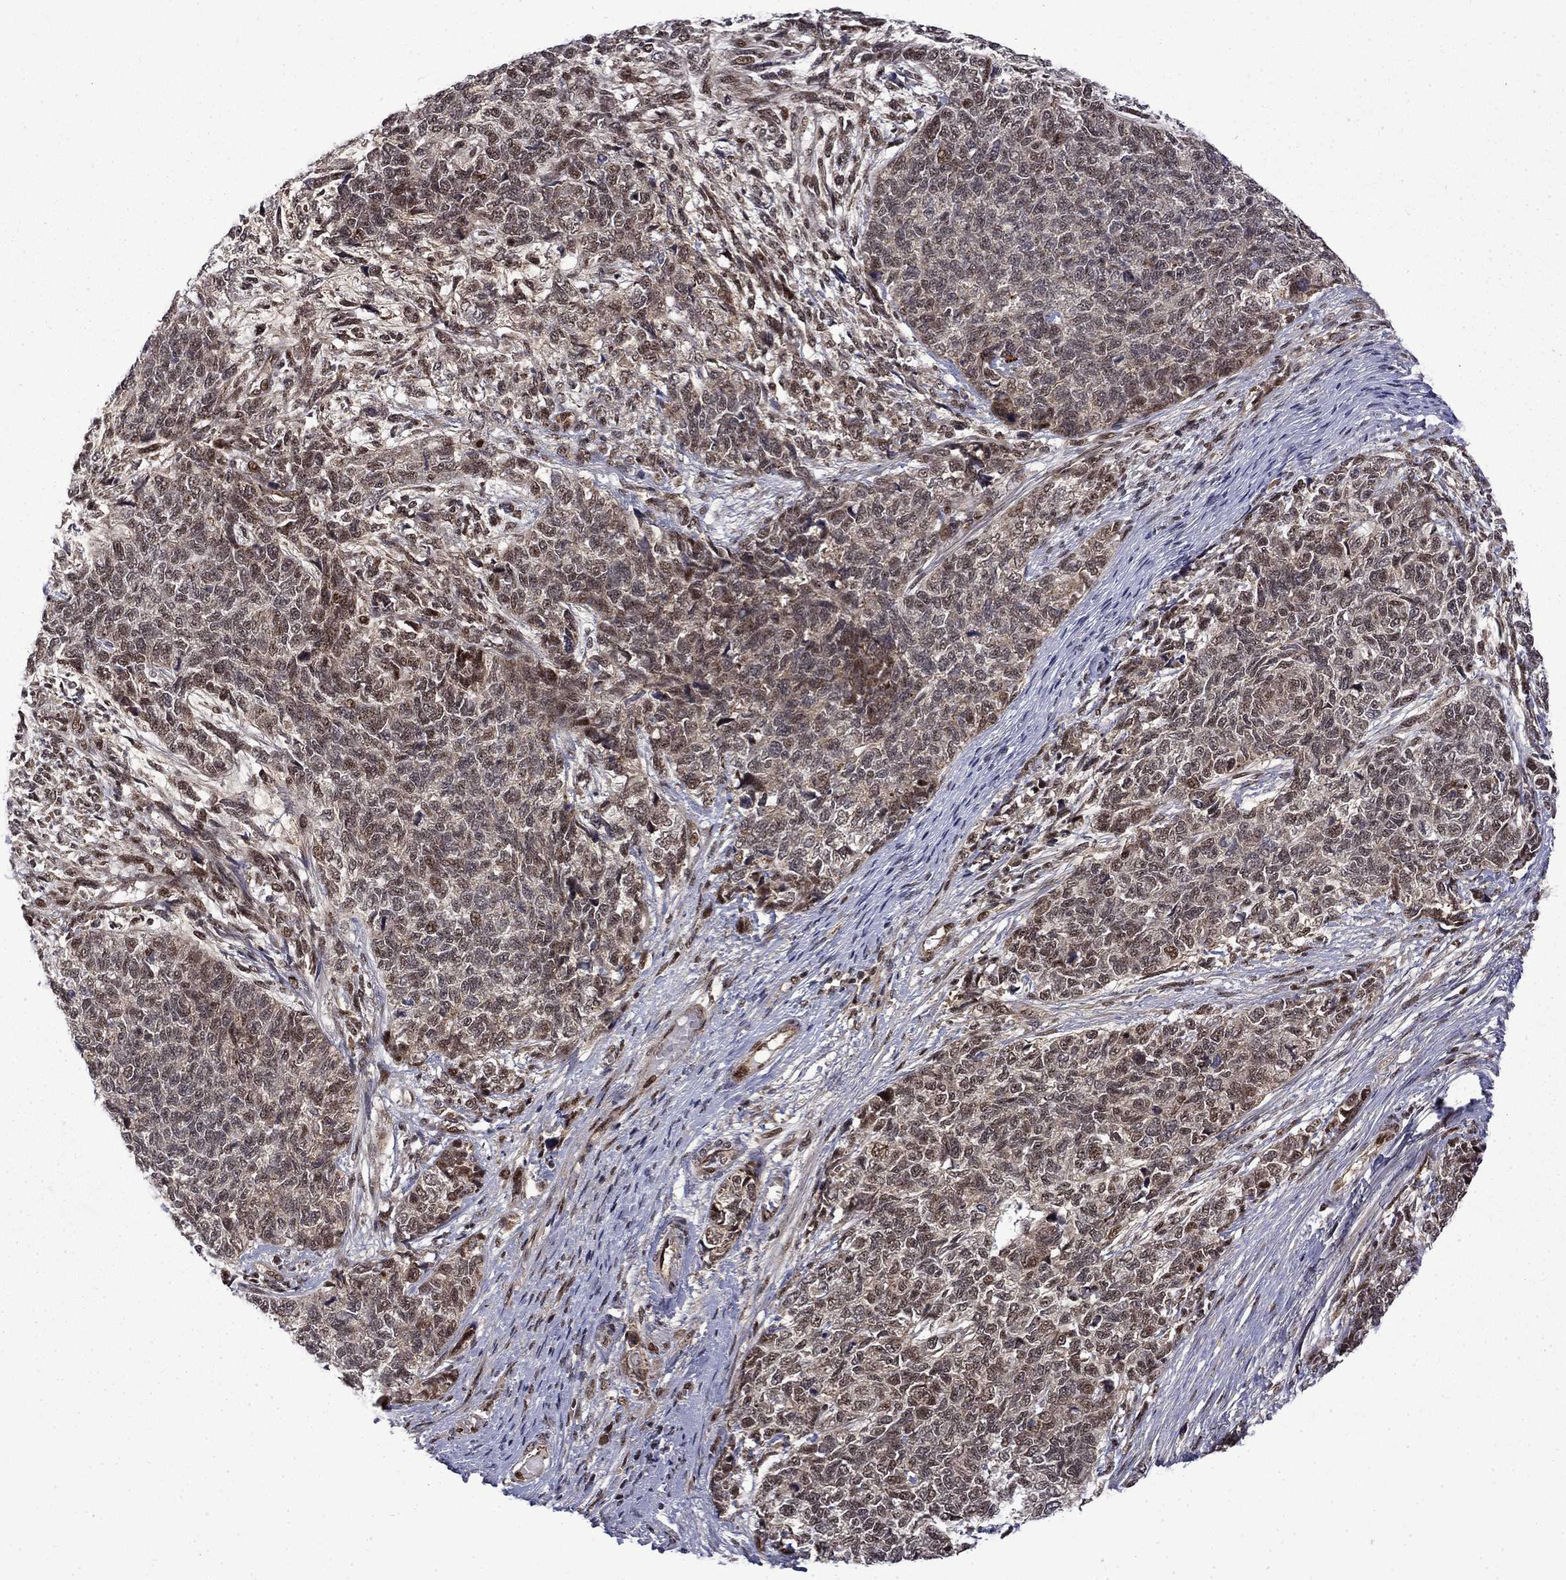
{"staining": {"intensity": "moderate", "quantity": "25%-75%", "location": "nuclear"}, "tissue": "cervical cancer", "cell_type": "Tumor cells", "image_type": "cancer", "snomed": [{"axis": "morphology", "description": "Squamous cell carcinoma, NOS"}, {"axis": "topography", "description": "Cervix"}], "caption": "The photomicrograph exhibits staining of cervical squamous cell carcinoma, revealing moderate nuclear protein expression (brown color) within tumor cells.", "gene": "KPNA3", "patient": {"sex": "female", "age": 63}}